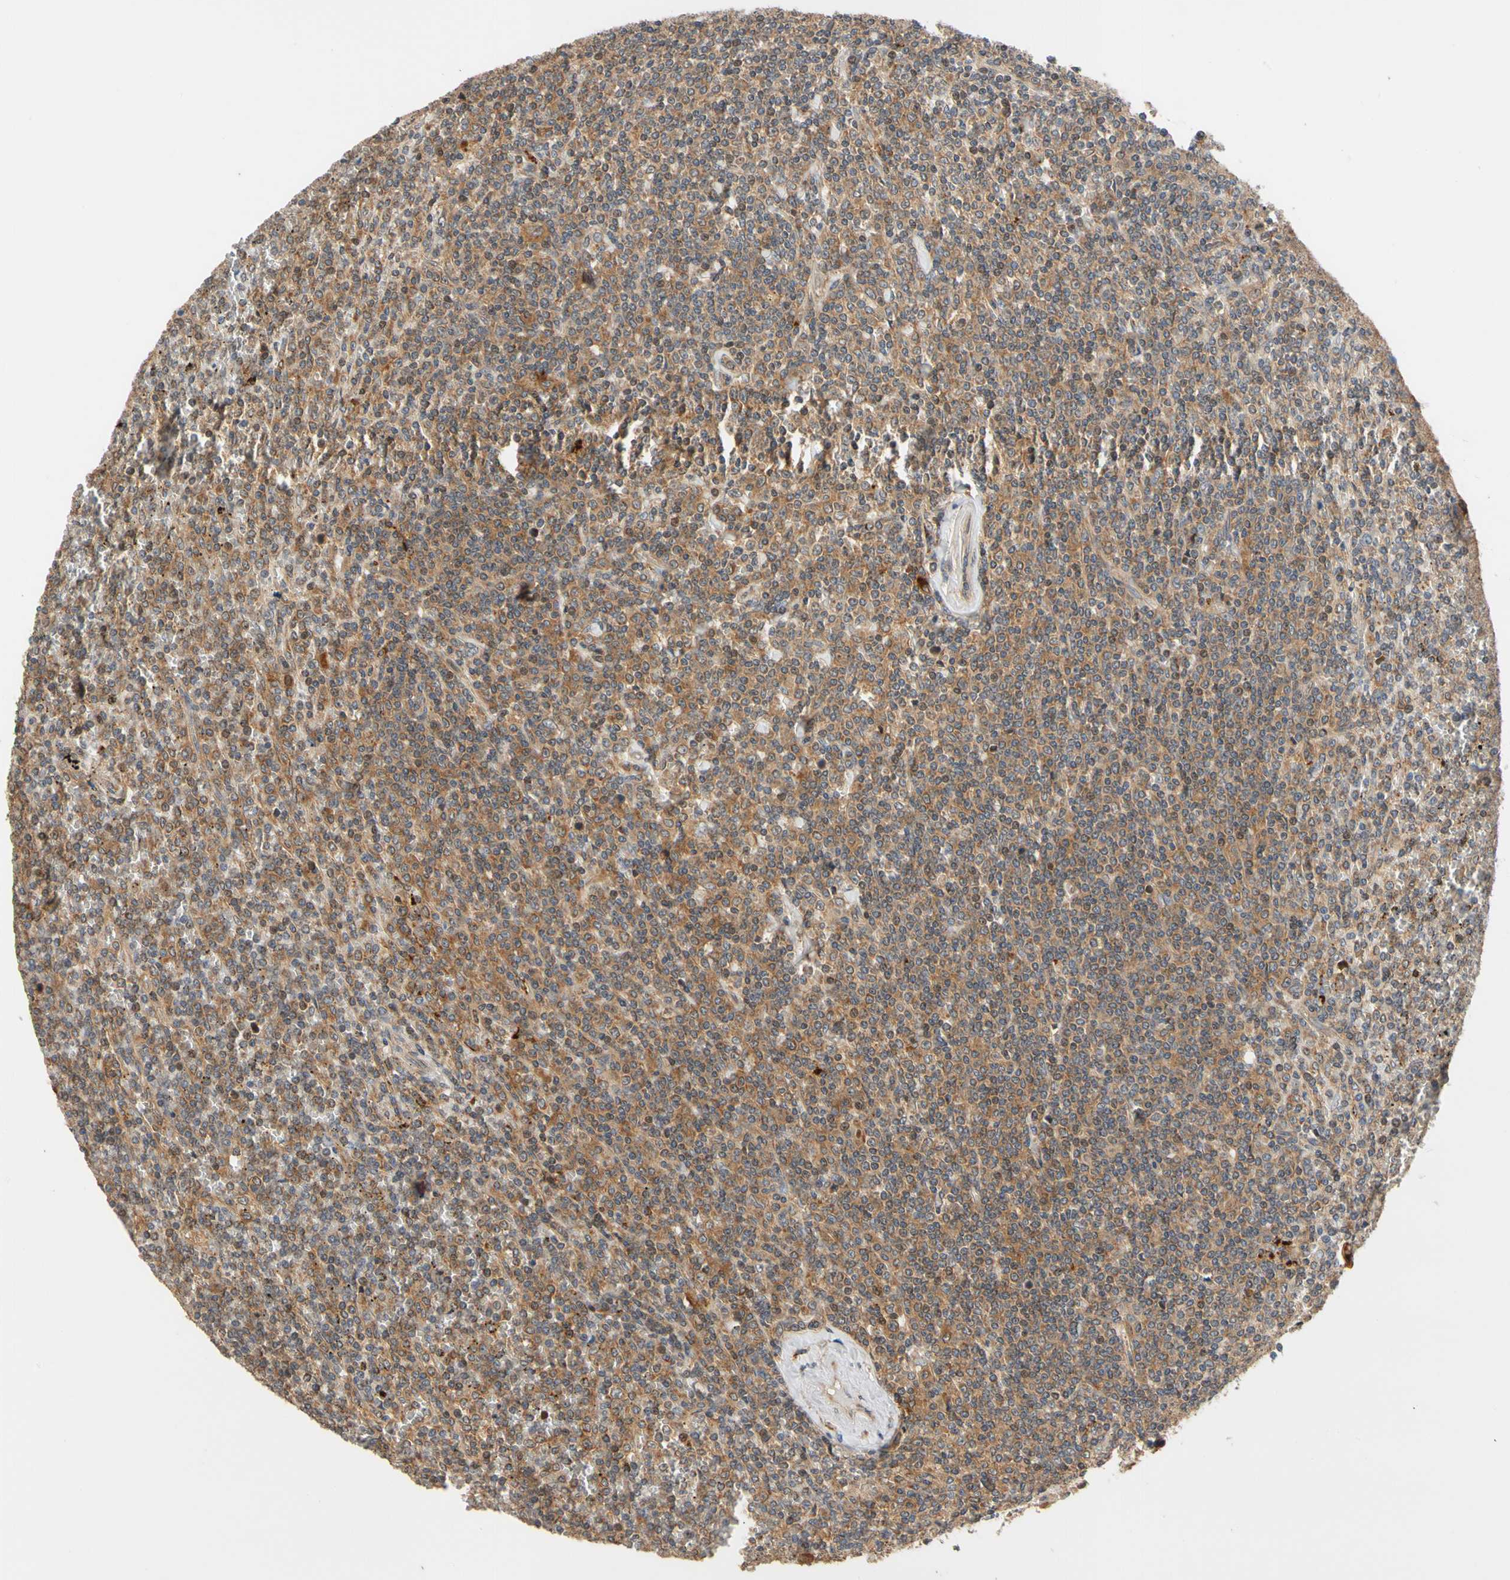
{"staining": {"intensity": "moderate", "quantity": ">75%", "location": "cytoplasmic/membranous"}, "tissue": "lymphoma", "cell_type": "Tumor cells", "image_type": "cancer", "snomed": [{"axis": "morphology", "description": "Malignant lymphoma, non-Hodgkin's type, Low grade"}, {"axis": "topography", "description": "Spleen"}], "caption": "Moderate cytoplasmic/membranous protein positivity is seen in about >75% of tumor cells in low-grade malignant lymphoma, non-Hodgkin's type. Immunohistochemistry (ihc) stains the protein in brown and the nuclei are stained blue.", "gene": "ANKHD1", "patient": {"sex": "female", "age": 19}}